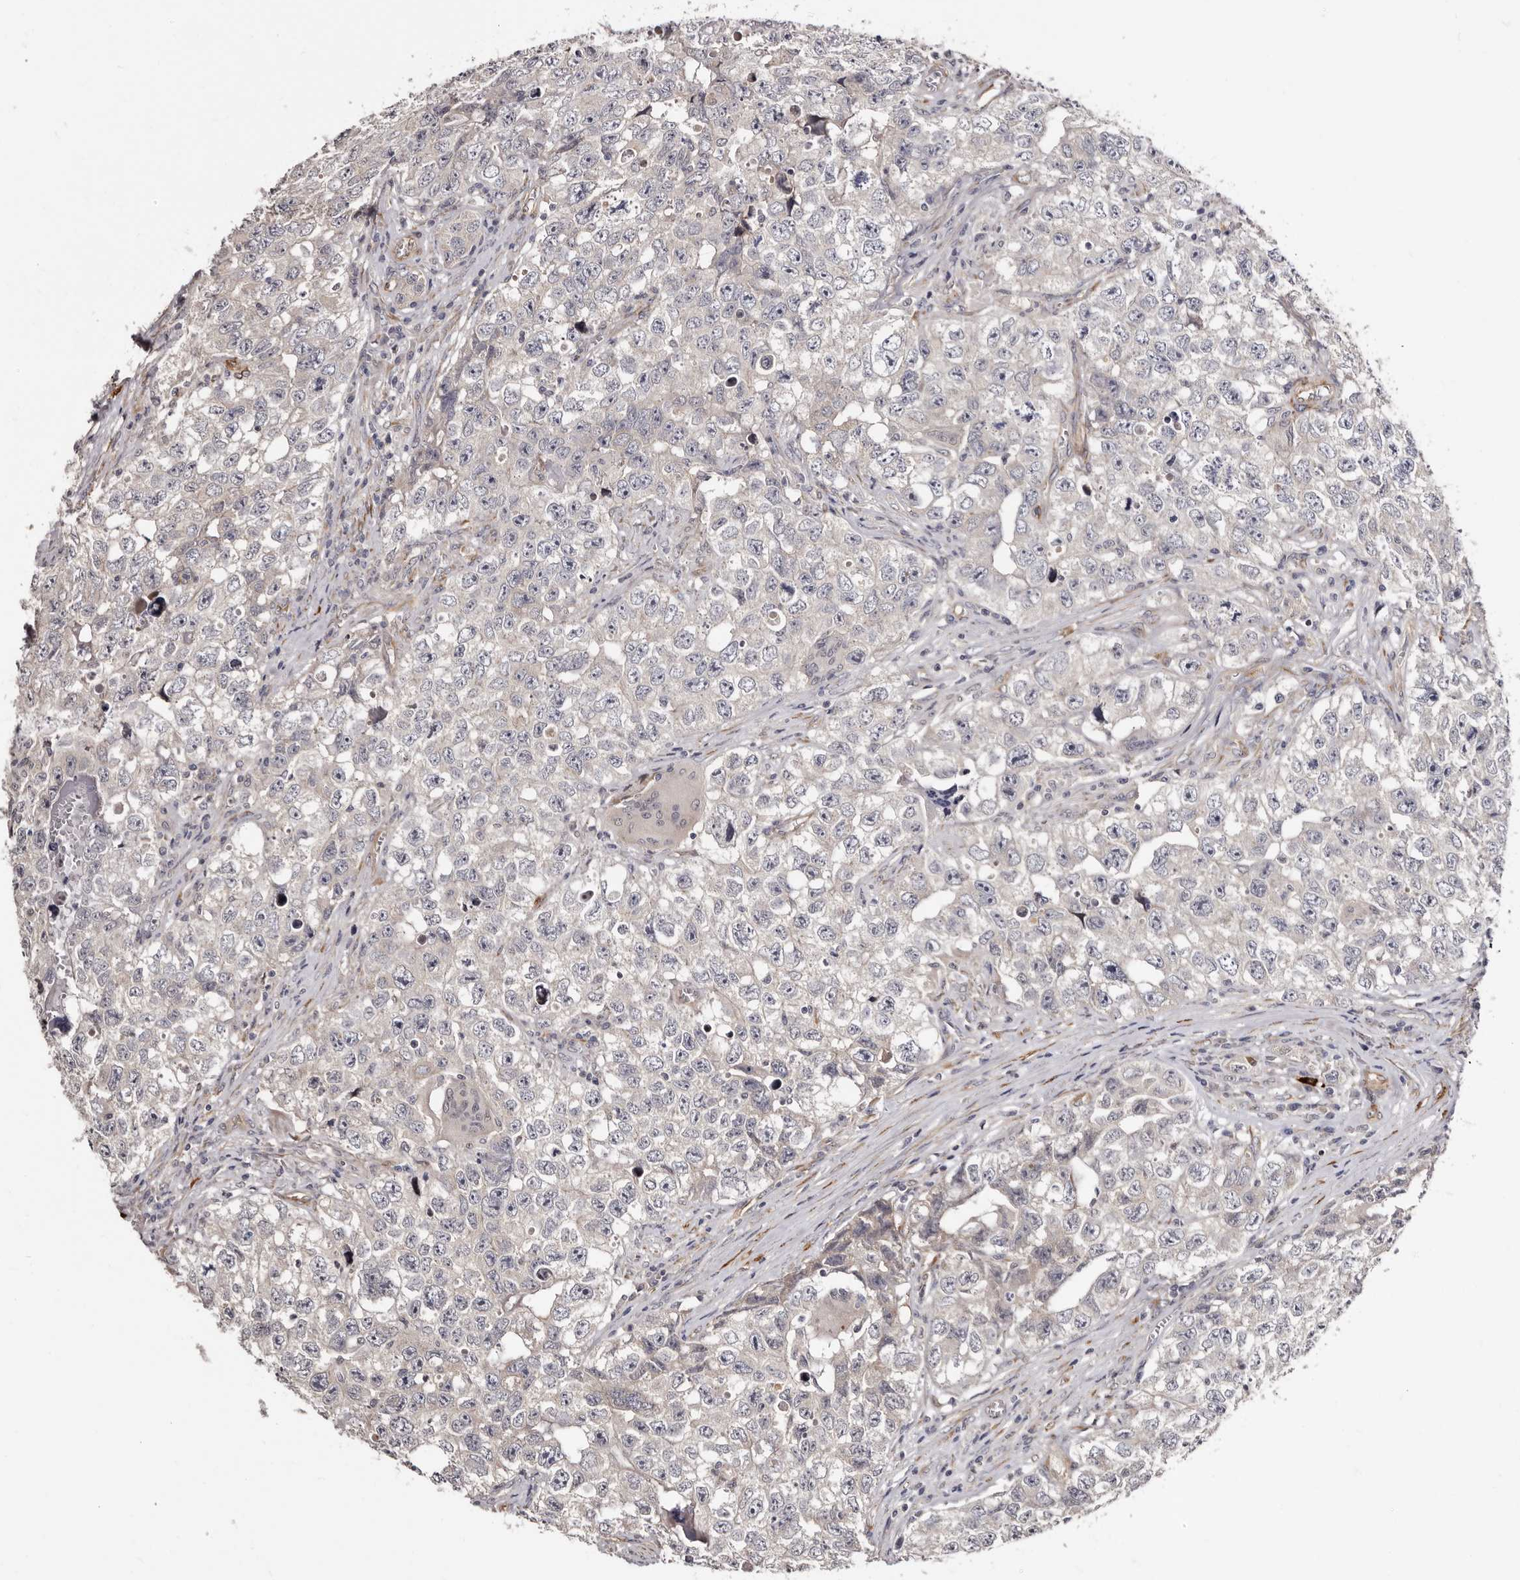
{"staining": {"intensity": "negative", "quantity": "none", "location": "none"}, "tissue": "testis cancer", "cell_type": "Tumor cells", "image_type": "cancer", "snomed": [{"axis": "morphology", "description": "Seminoma, NOS"}, {"axis": "morphology", "description": "Carcinoma, Embryonal, NOS"}, {"axis": "topography", "description": "Testis"}], "caption": "Tumor cells show no significant expression in testis cancer (embryonal carcinoma).", "gene": "TBC1D22B", "patient": {"sex": "male", "age": 43}}